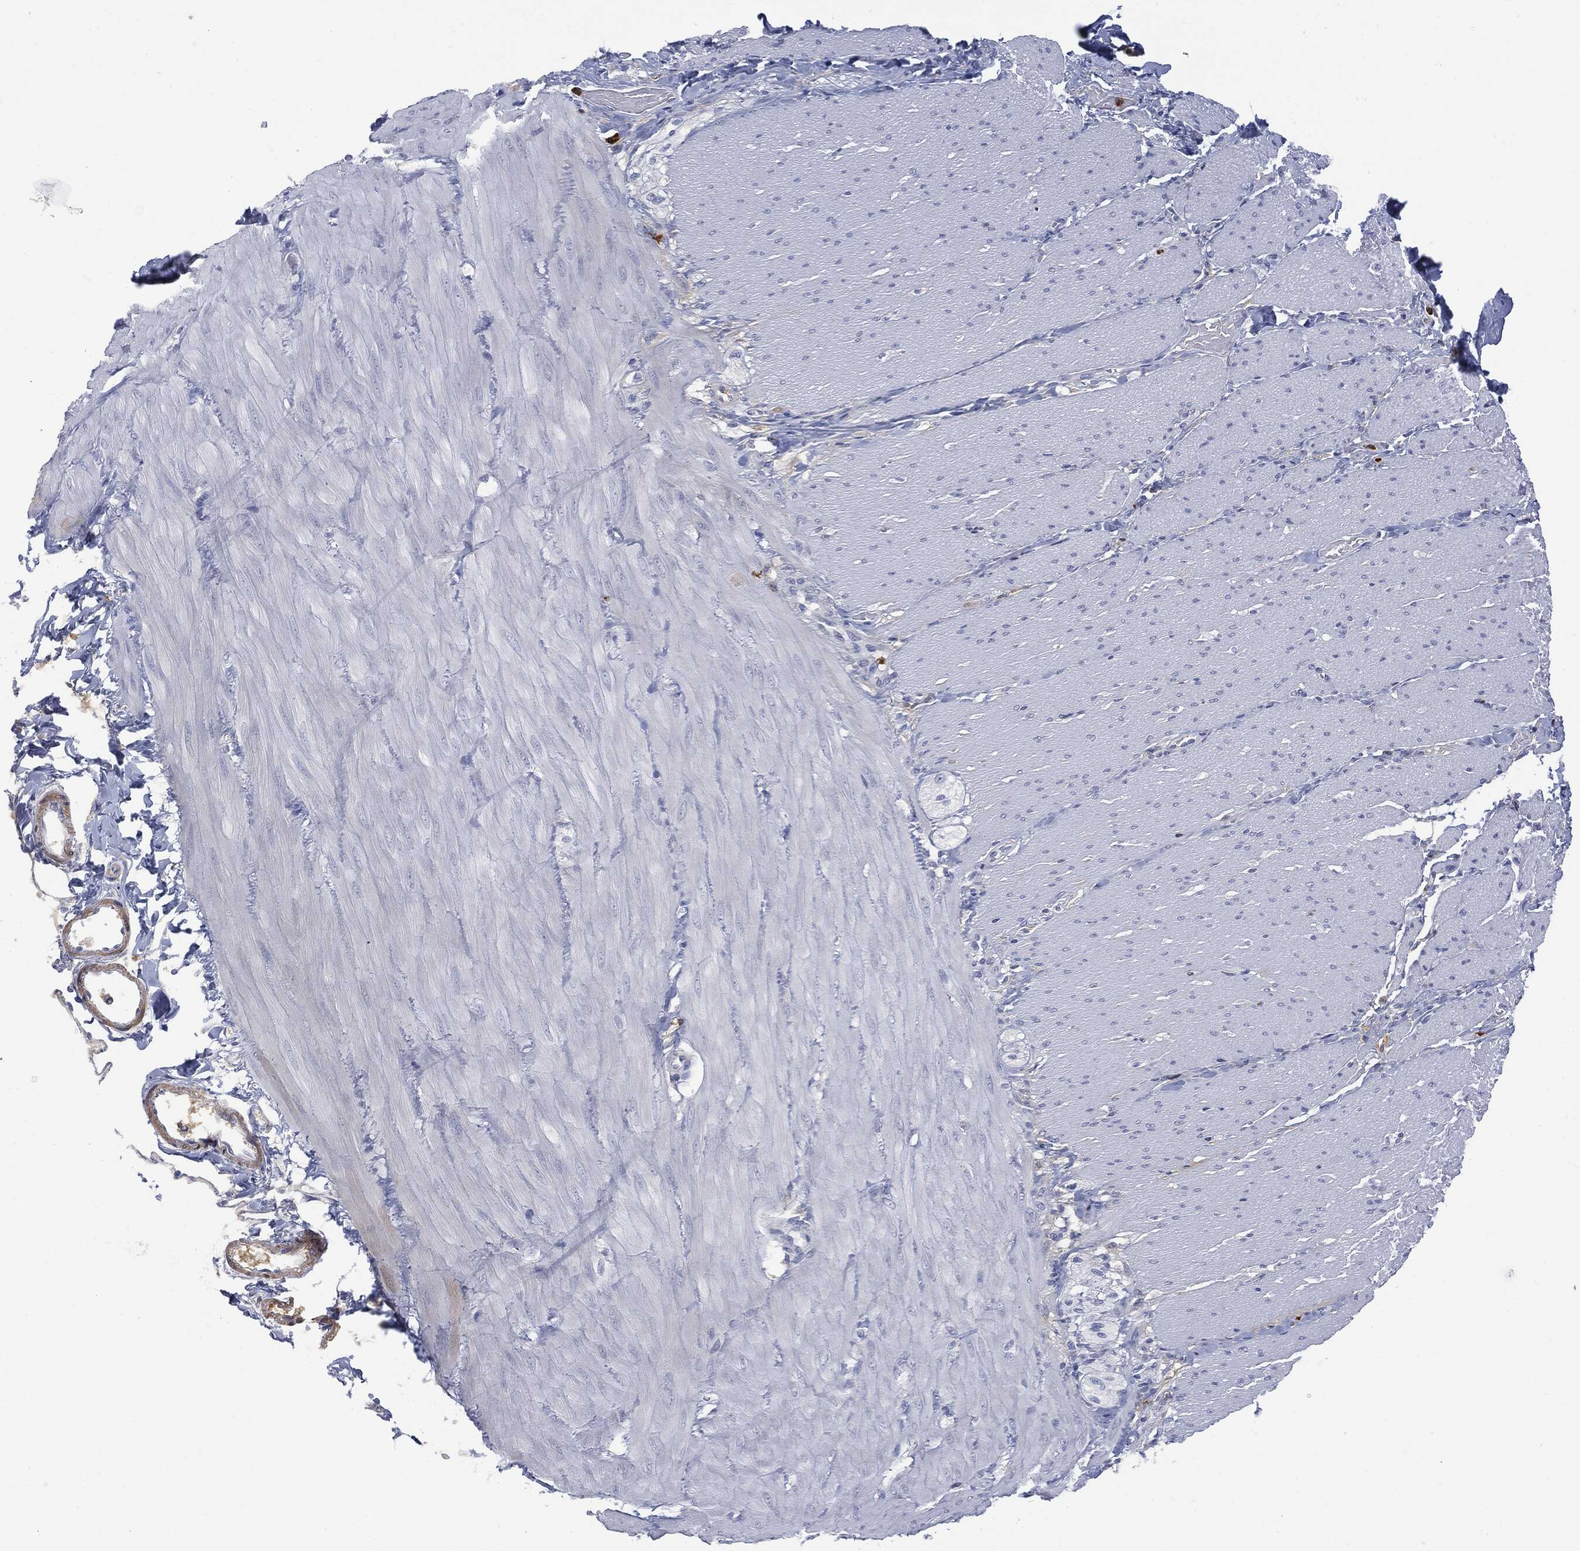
{"staining": {"intensity": "negative", "quantity": "none", "location": "none"}, "tissue": "adipose tissue", "cell_type": "Adipocytes", "image_type": "normal", "snomed": [{"axis": "morphology", "description": "Normal tissue, NOS"}, {"axis": "topography", "description": "Smooth muscle"}, {"axis": "topography", "description": "Duodenum"}, {"axis": "topography", "description": "Peripheral nerve tissue"}], "caption": "Immunohistochemistry of normal adipose tissue shows no expression in adipocytes.", "gene": "BTK", "patient": {"sex": "female", "age": 61}}